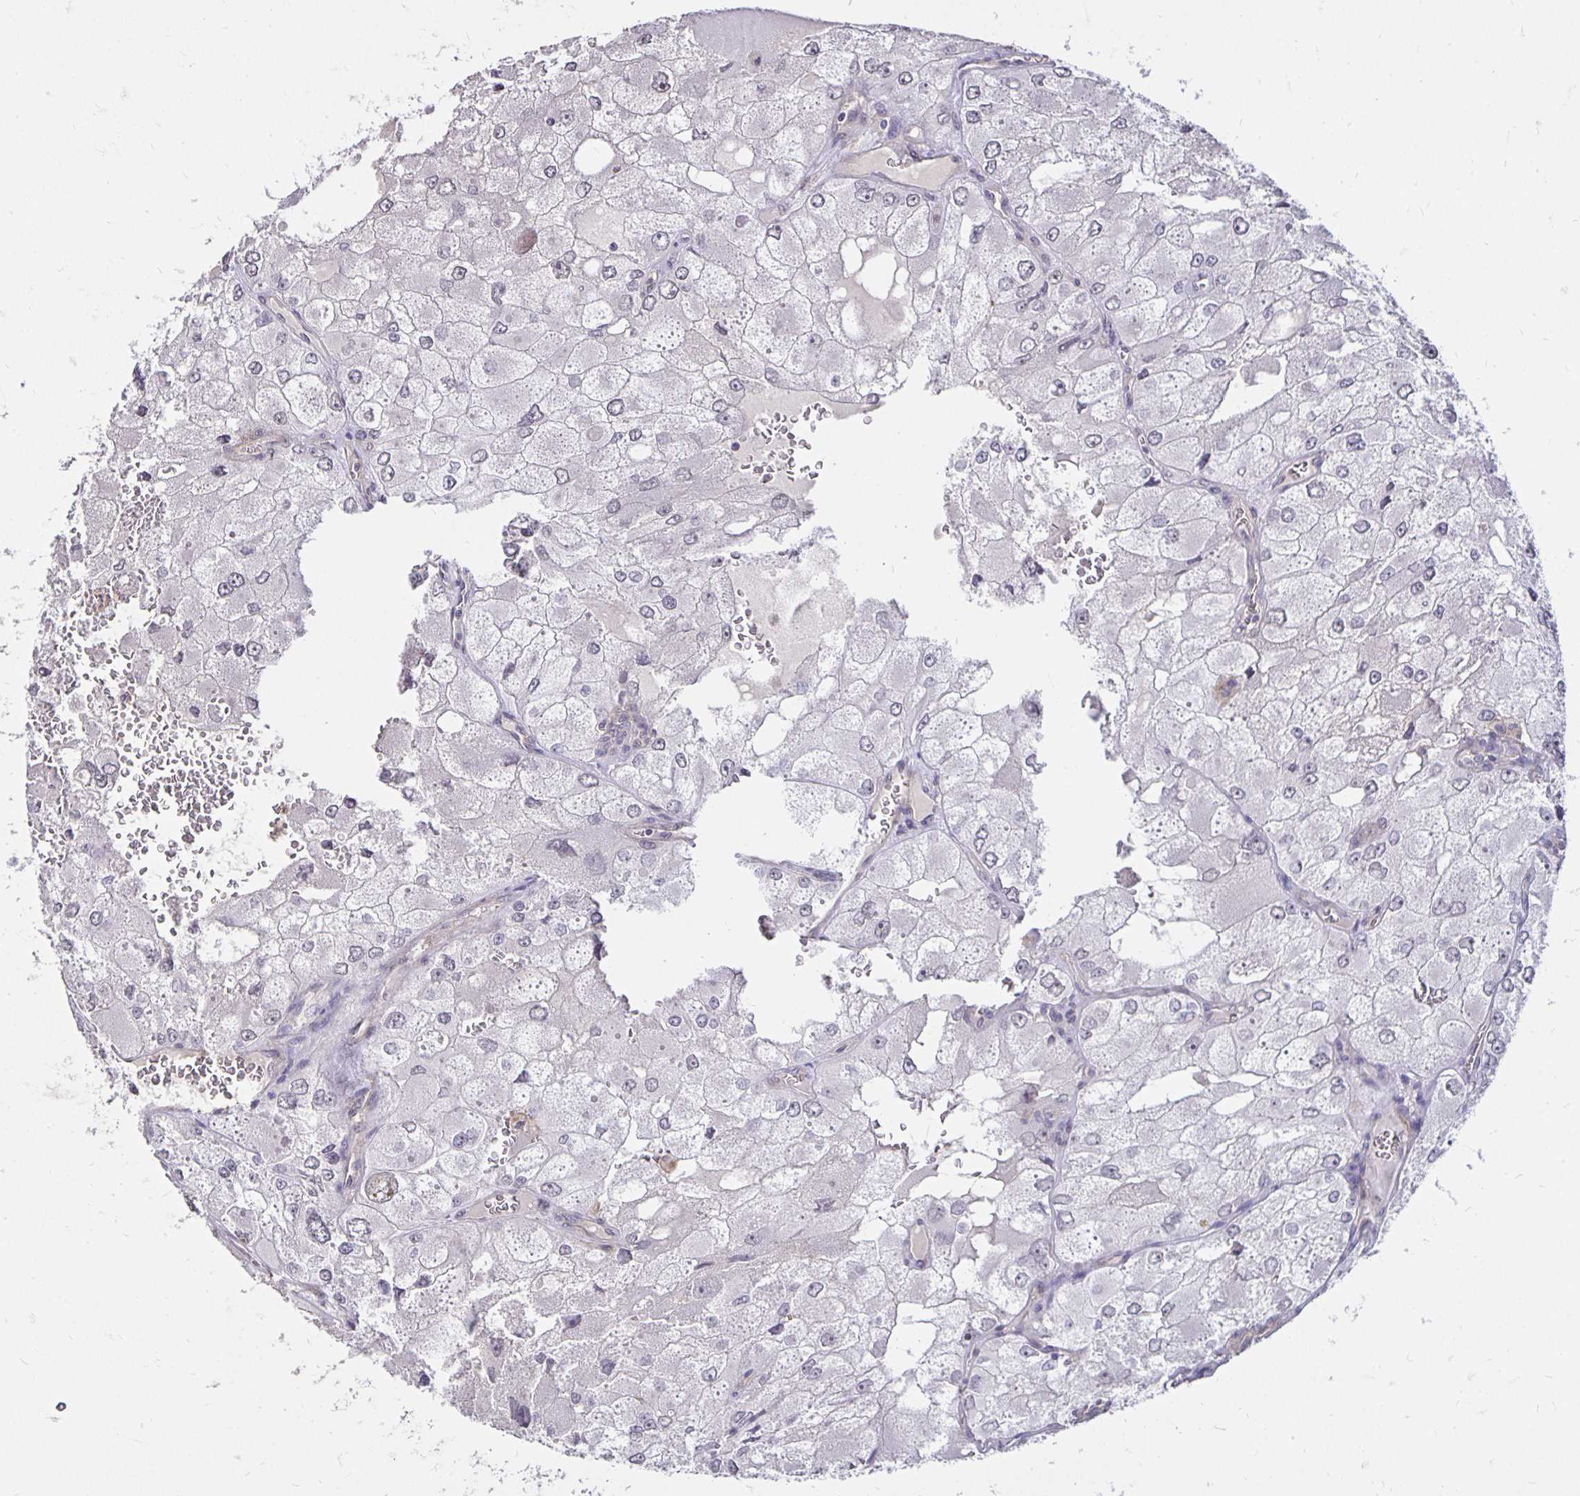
{"staining": {"intensity": "negative", "quantity": "none", "location": "none"}, "tissue": "renal cancer", "cell_type": "Tumor cells", "image_type": "cancer", "snomed": [{"axis": "morphology", "description": "Adenocarcinoma, NOS"}, {"axis": "topography", "description": "Kidney"}], "caption": "Immunohistochemistry (IHC) image of human renal adenocarcinoma stained for a protein (brown), which shows no staining in tumor cells.", "gene": "PNPLA3", "patient": {"sex": "female", "age": 70}}